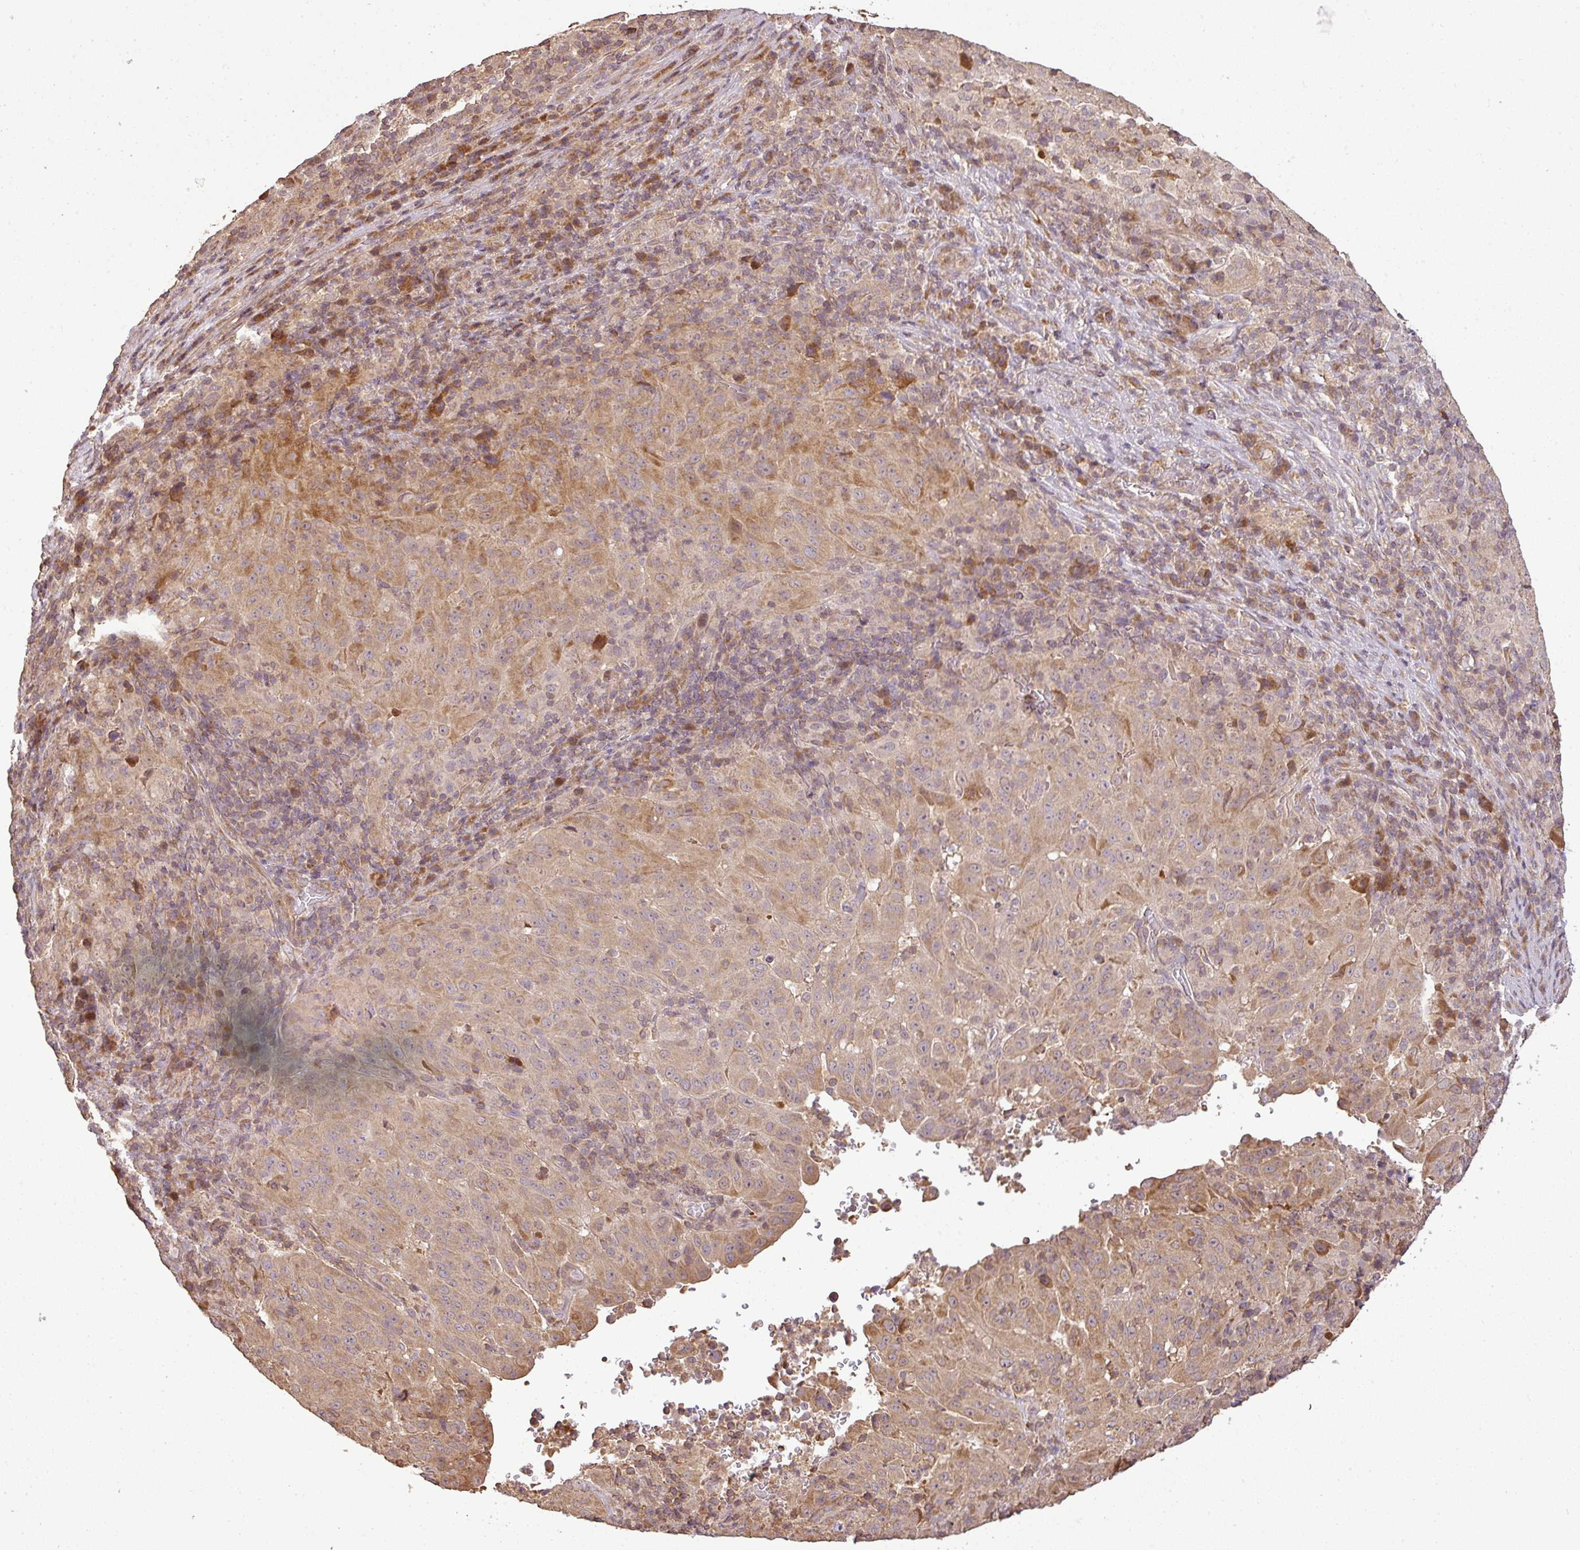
{"staining": {"intensity": "moderate", "quantity": ">75%", "location": "cytoplasmic/membranous,nuclear"}, "tissue": "pancreatic cancer", "cell_type": "Tumor cells", "image_type": "cancer", "snomed": [{"axis": "morphology", "description": "Adenocarcinoma, NOS"}, {"axis": "topography", "description": "Pancreas"}], "caption": "Adenocarcinoma (pancreatic) tissue exhibits moderate cytoplasmic/membranous and nuclear positivity in about >75% of tumor cells, visualized by immunohistochemistry.", "gene": "FAIM", "patient": {"sex": "male", "age": 63}}